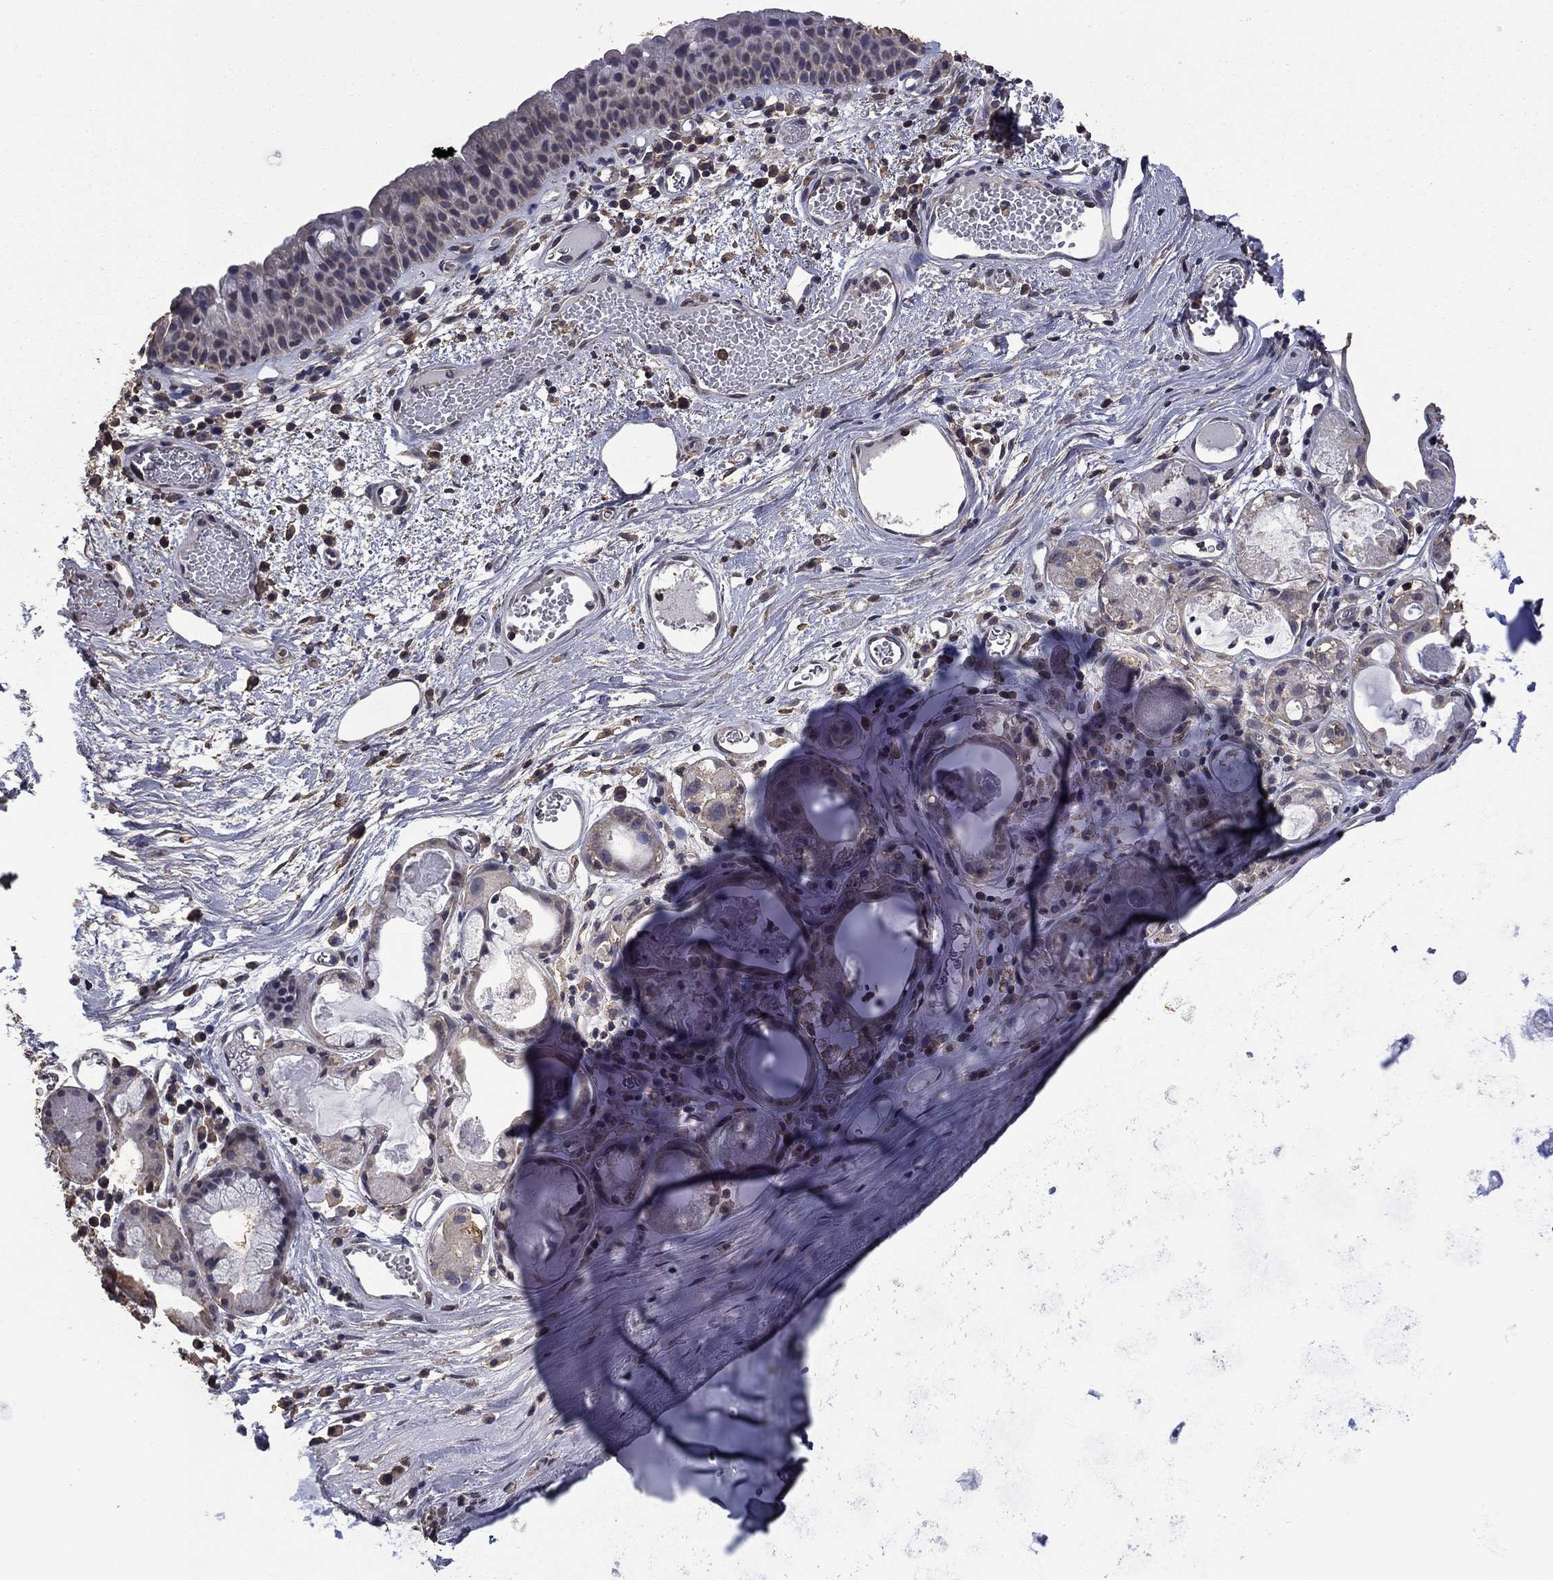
{"staining": {"intensity": "negative", "quantity": "none", "location": "none"}, "tissue": "adipose tissue", "cell_type": "Adipocytes", "image_type": "normal", "snomed": [{"axis": "morphology", "description": "Normal tissue, NOS"}, {"axis": "topography", "description": "Cartilage tissue"}], "caption": "High power microscopy histopathology image of an immunohistochemistry (IHC) histopathology image of benign adipose tissue, revealing no significant positivity in adipocytes.", "gene": "MFAP3L", "patient": {"sex": "male", "age": 81}}